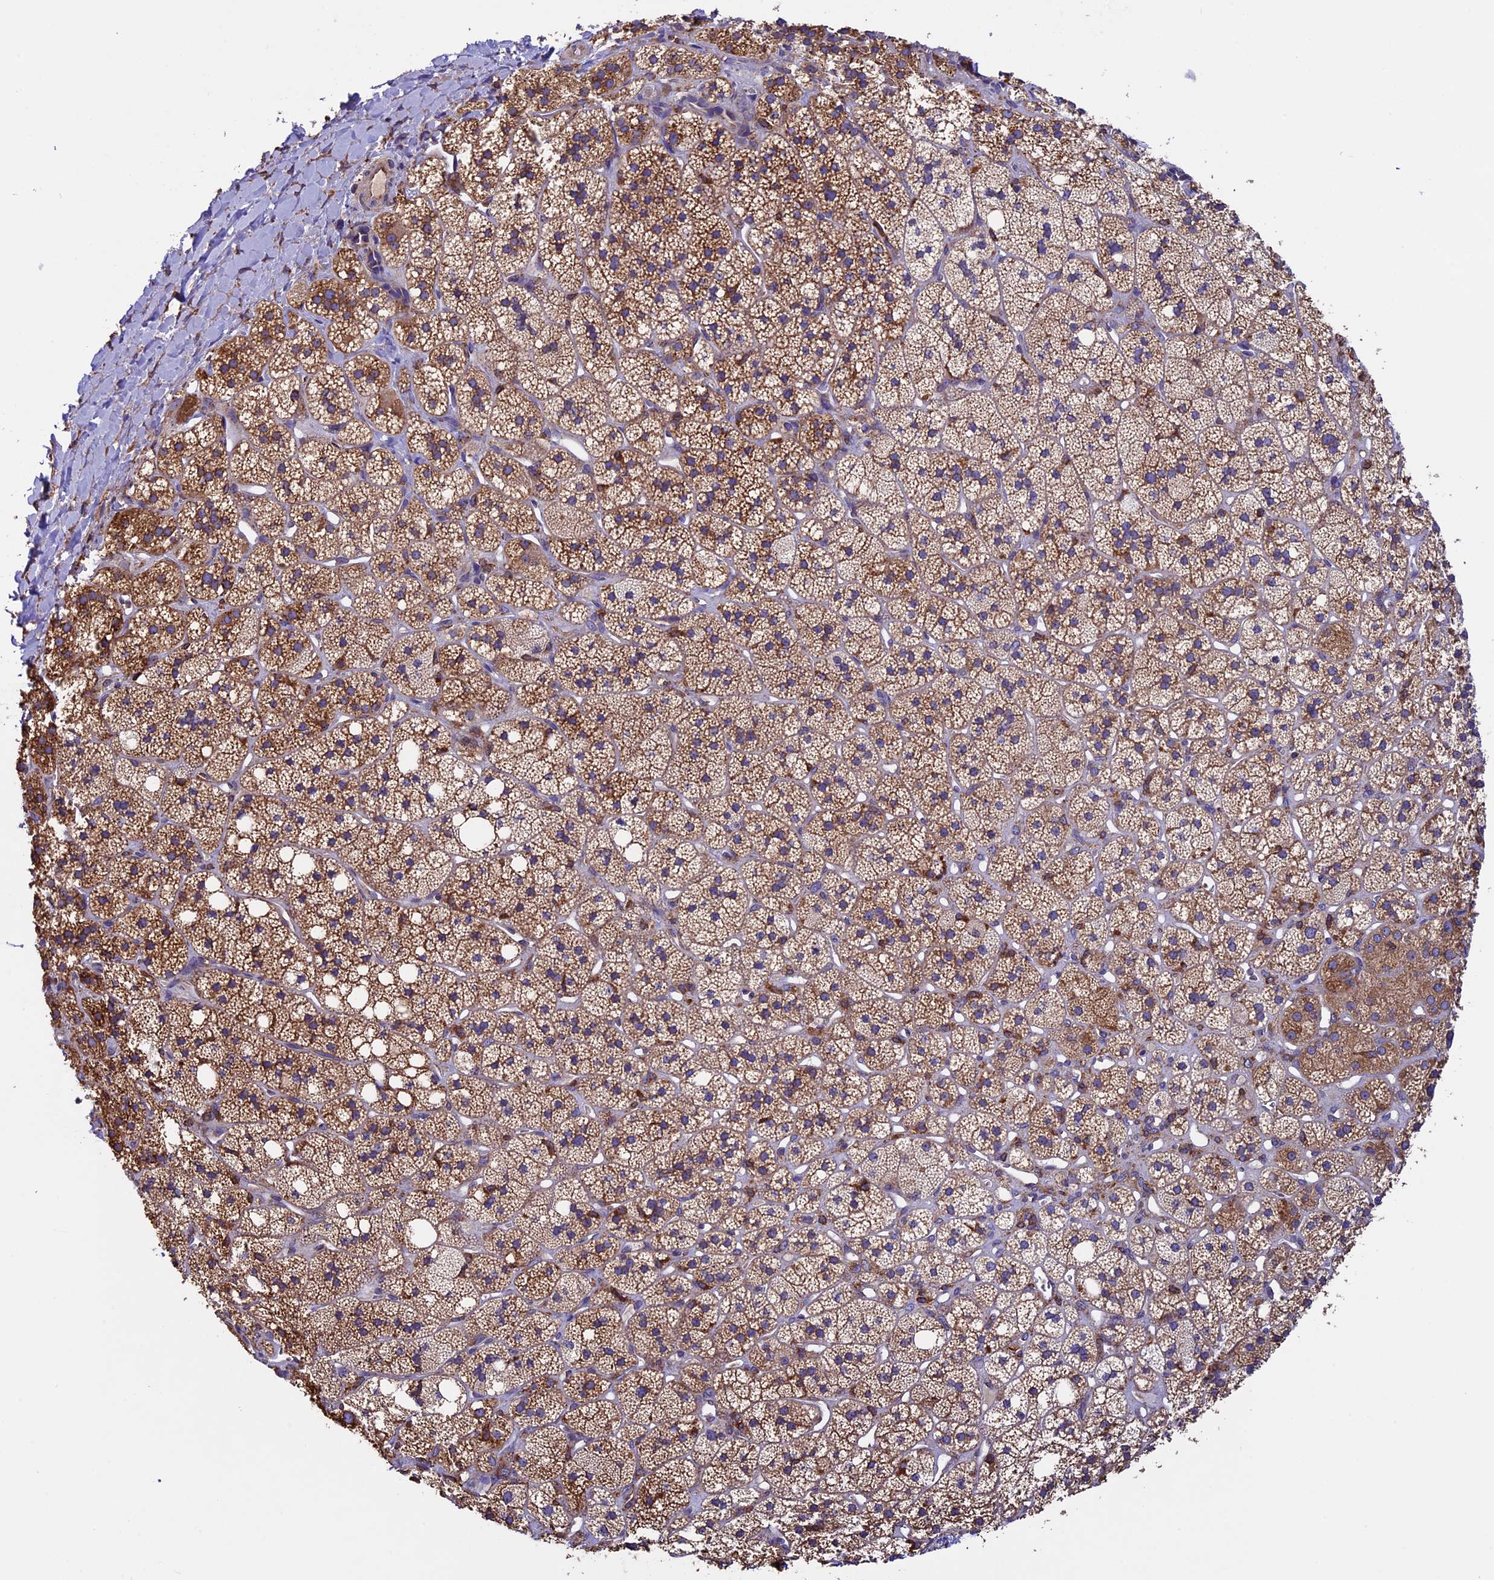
{"staining": {"intensity": "moderate", "quantity": ">75%", "location": "cytoplasmic/membranous"}, "tissue": "adrenal gland", "cell_type": "Glandular cells", "image_type": "normal", "snomed": [{"axis": "morphology", "description": "Normal tissue, NOS"}, {"axis": "topography", "description": "Adrenal gland"}], "caption": "Adrenal gland stained with immunohistochemistry demonstrates moderate cytoplasmic/membranous expression in approximately >75% of glandular cells.", "gene": "BTBD3", "patient": {"sex": "male", "age": 61}}